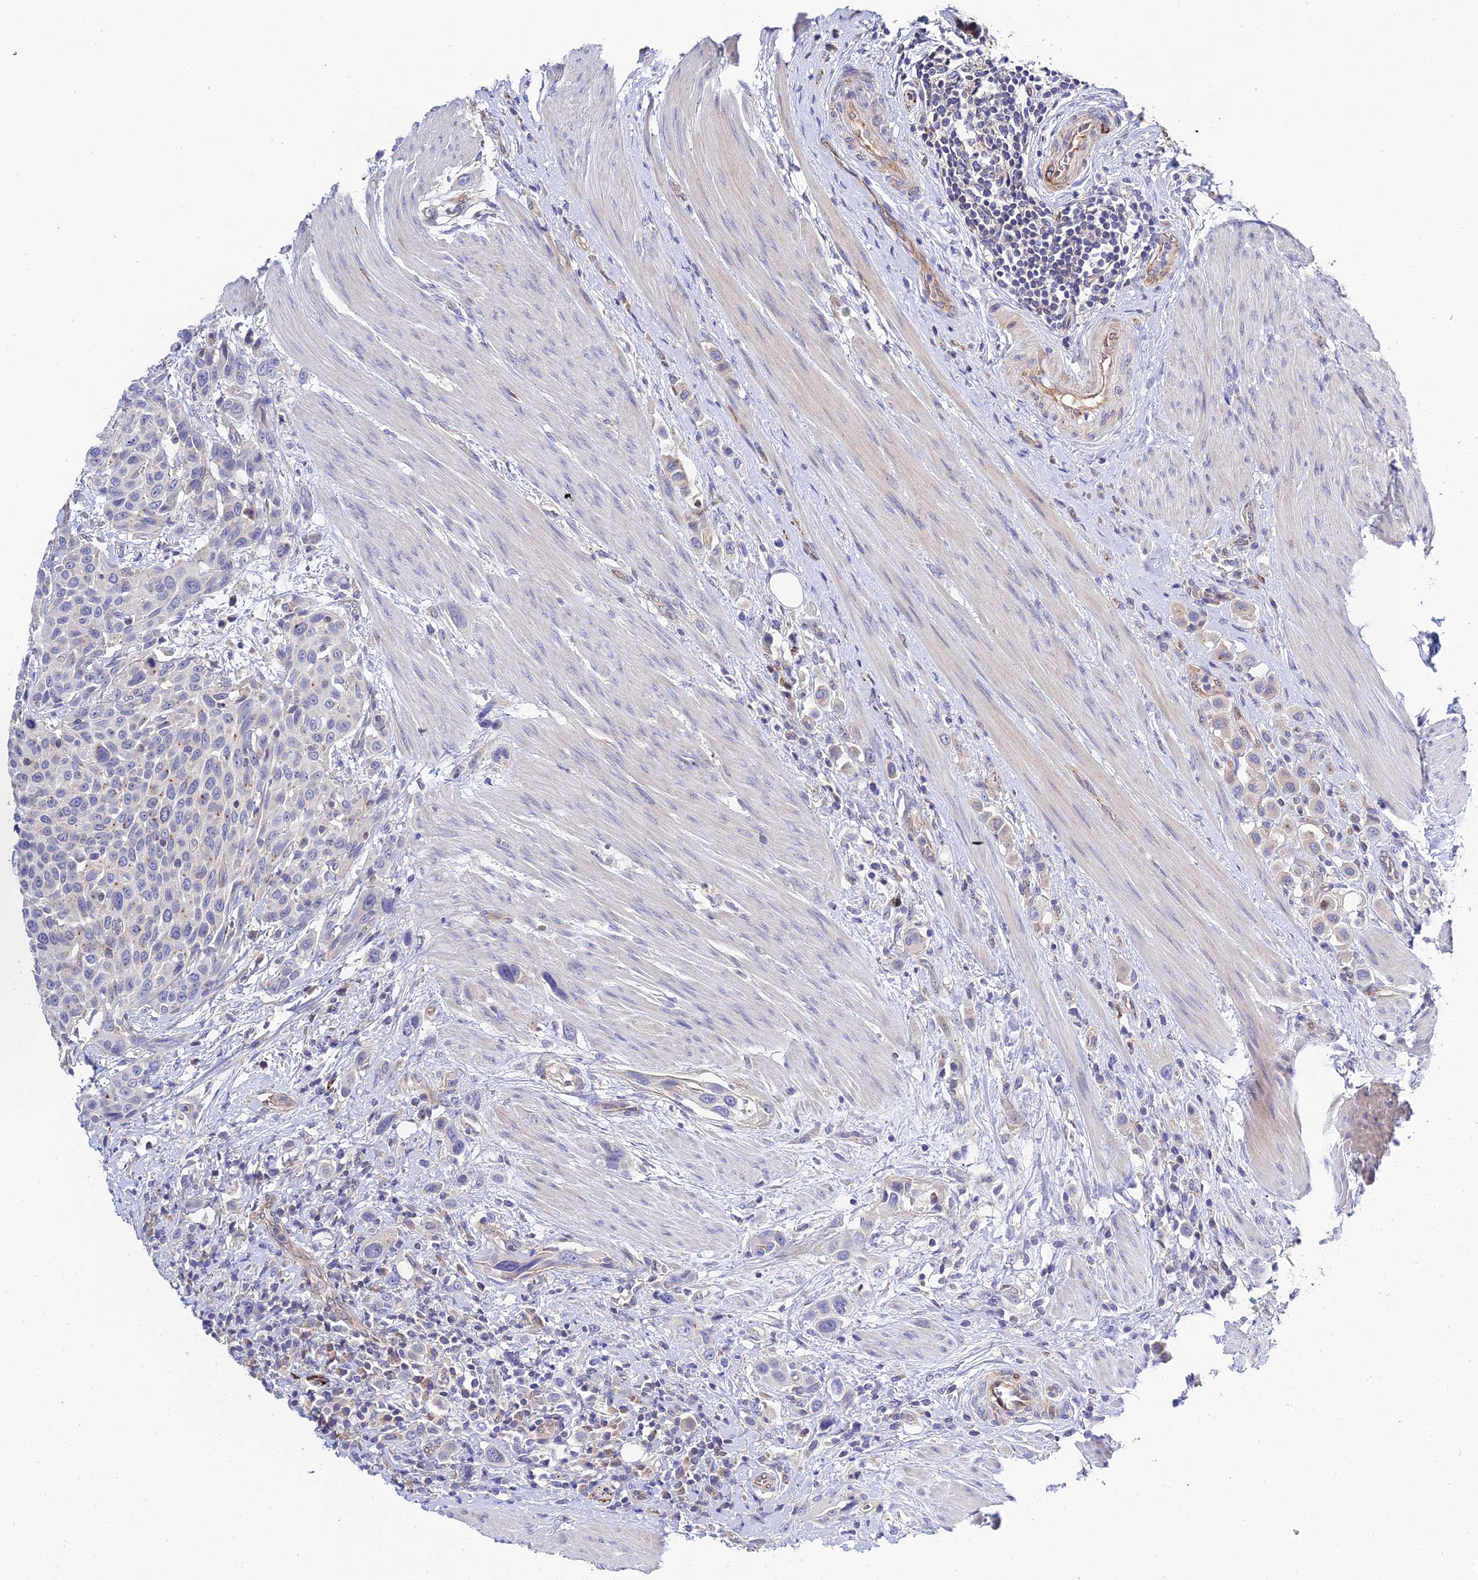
{"staining": {"intensity": "negative", "quantity": "none", "location": "none"}, "tissue": "urothelial cancer", "cell_type": "Tumor cells", "image_type": "cancer", "snomed": [{"axis": "morphology", "description": "Urothelial carcinoma, High grade"}, {"axis": "topography", "description": "Urinary bladder"}], "caption": "The IHC image has no significant staining in tumor cells of urothelial cancer tissue. Nuclei are stained in blue.", "gene": "APOBEC3H", "patient": {"sex": "male", "age": 50}}